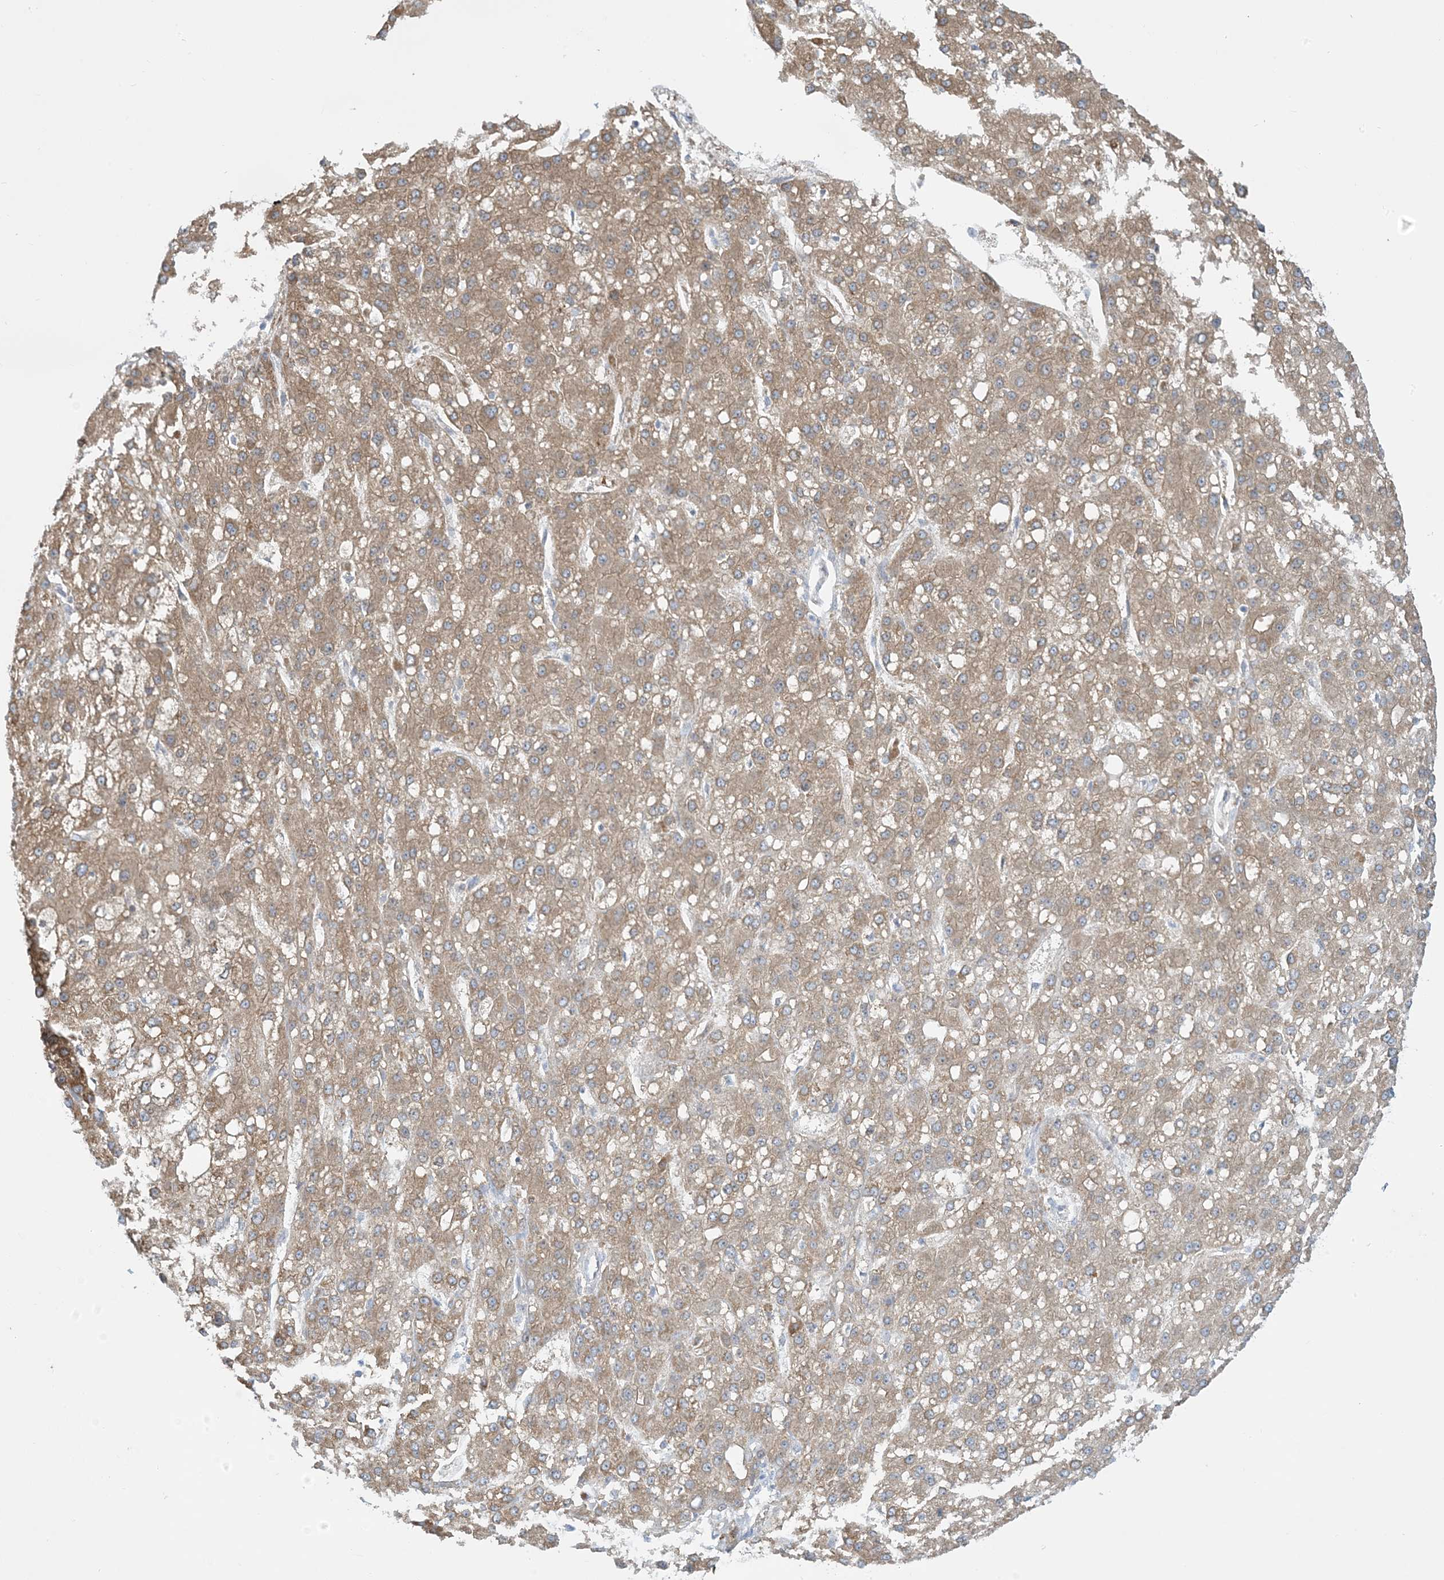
{"staining": {"intensity": "moderate", "quantity": ">75%", "location": "cytoplasmic/membranous"}, "tissue": "liver cancer", "cell_type": "Tumor cells", "image_type": "cancer", "snomed": [{"axis": "morphology", "description": "Carcinoma, Hepatocellular, NOS"}, {"axis": "topography", "description": "Liver"}], "caption": "This is a photomicrograph of immunohistochemistry staining of hepatocellular carcinoma (liver), which shows moderate staining in the cytoplasmic/membranous of tumor cells.", "gene": "ZDHHC4", "patient": {"sex": "male", "age": 67}}